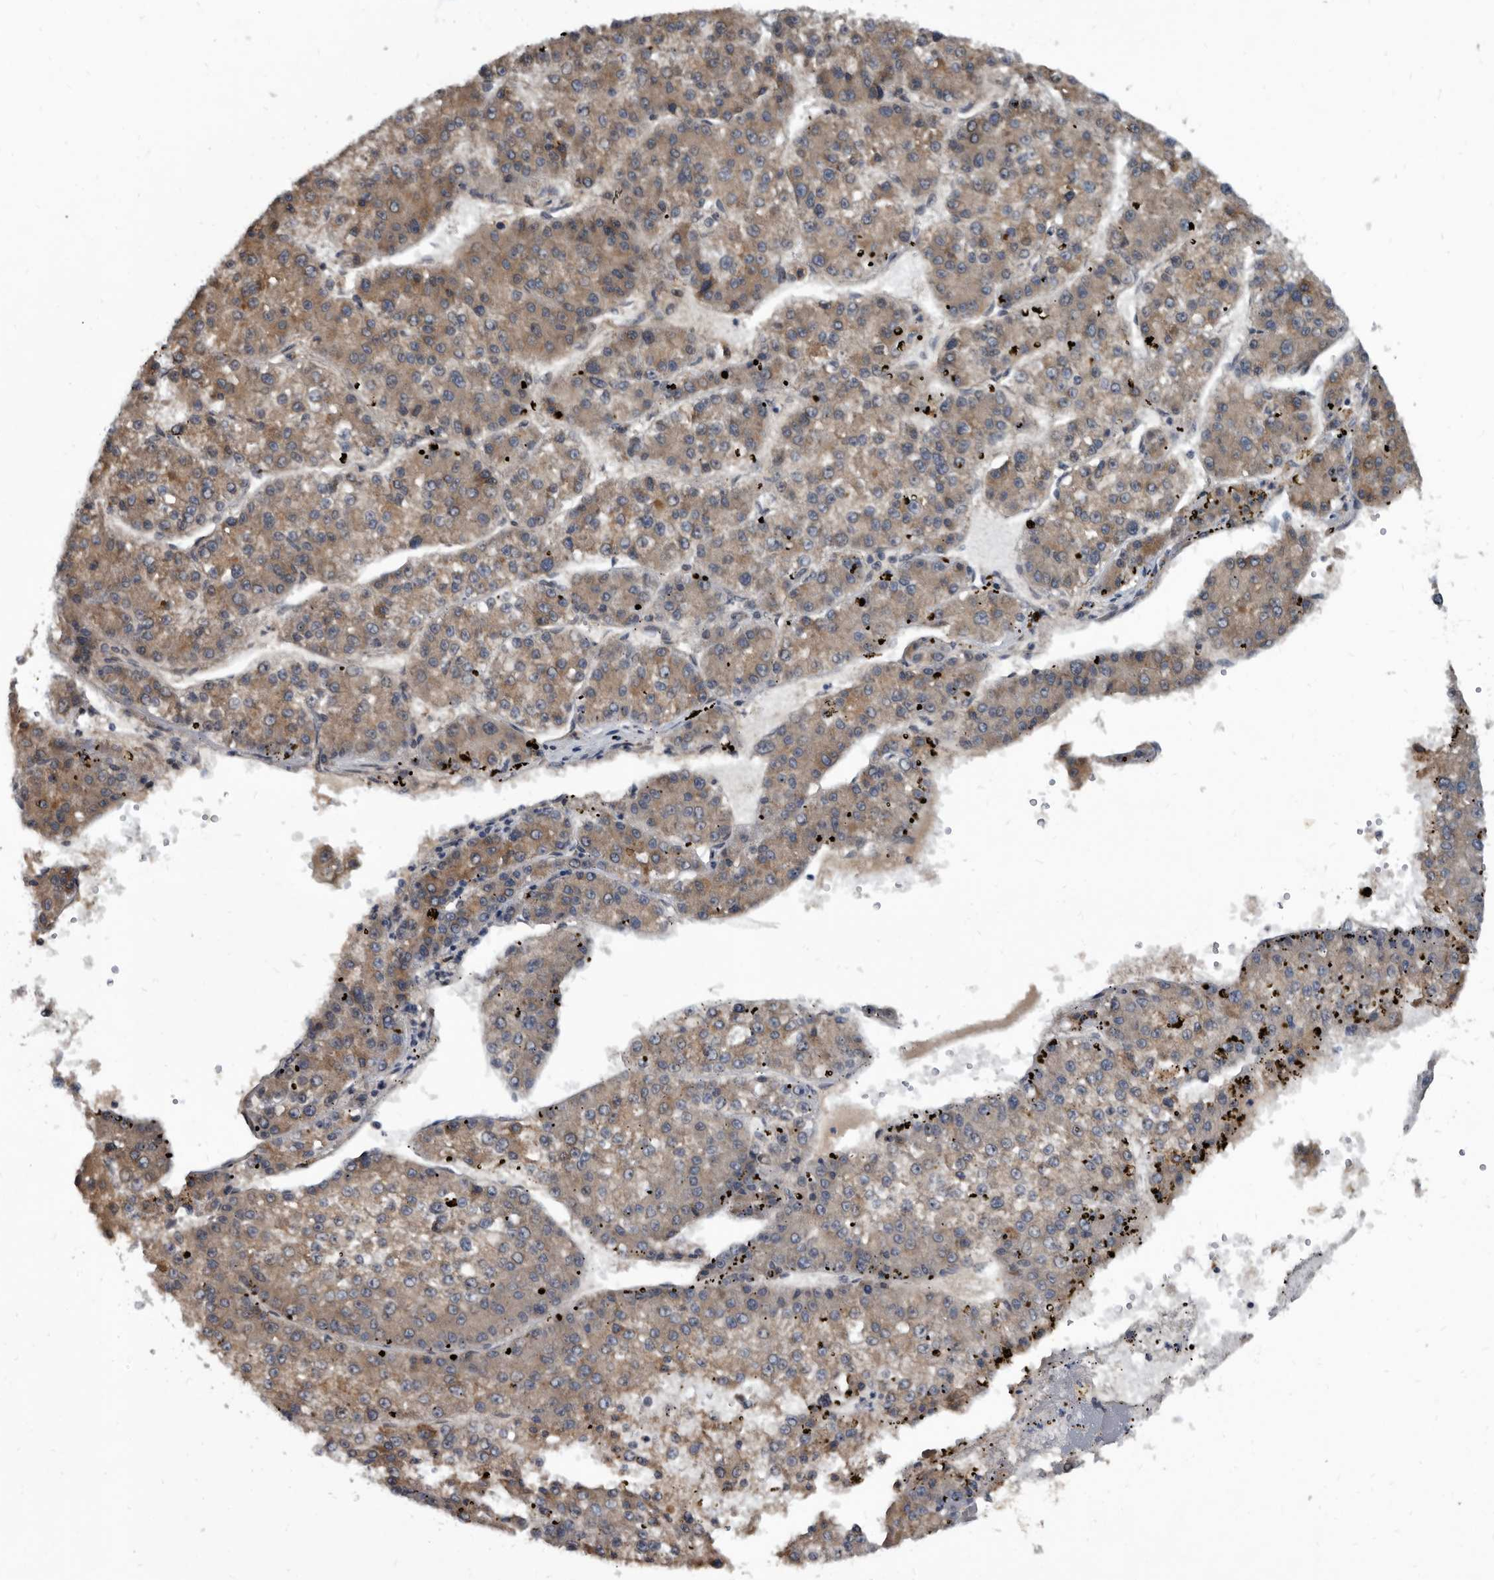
{"staining": {"intensity": "weak", "quantity": ">75%", "location": "cytoplasmic/membranous"}, "tissue": "liver cancer", "cell_type": "Tumor cells", "image_type": "cancer", "snomed": [{"axis": "morphology", "description": "Carcinoma, Hepatocellular, NOS"}, {"axis": "topography", "description": "Liver"}], "caption": "Protein staining displays weak cytoplasmic/membranous staining in about >75% of tumor cells in liver hepatocellular carcinoma. (Brightfield microscopy of DAB IHC at high magnification).", "gene": "PROM1", "patient": {"sex": "female", "age": 73}}